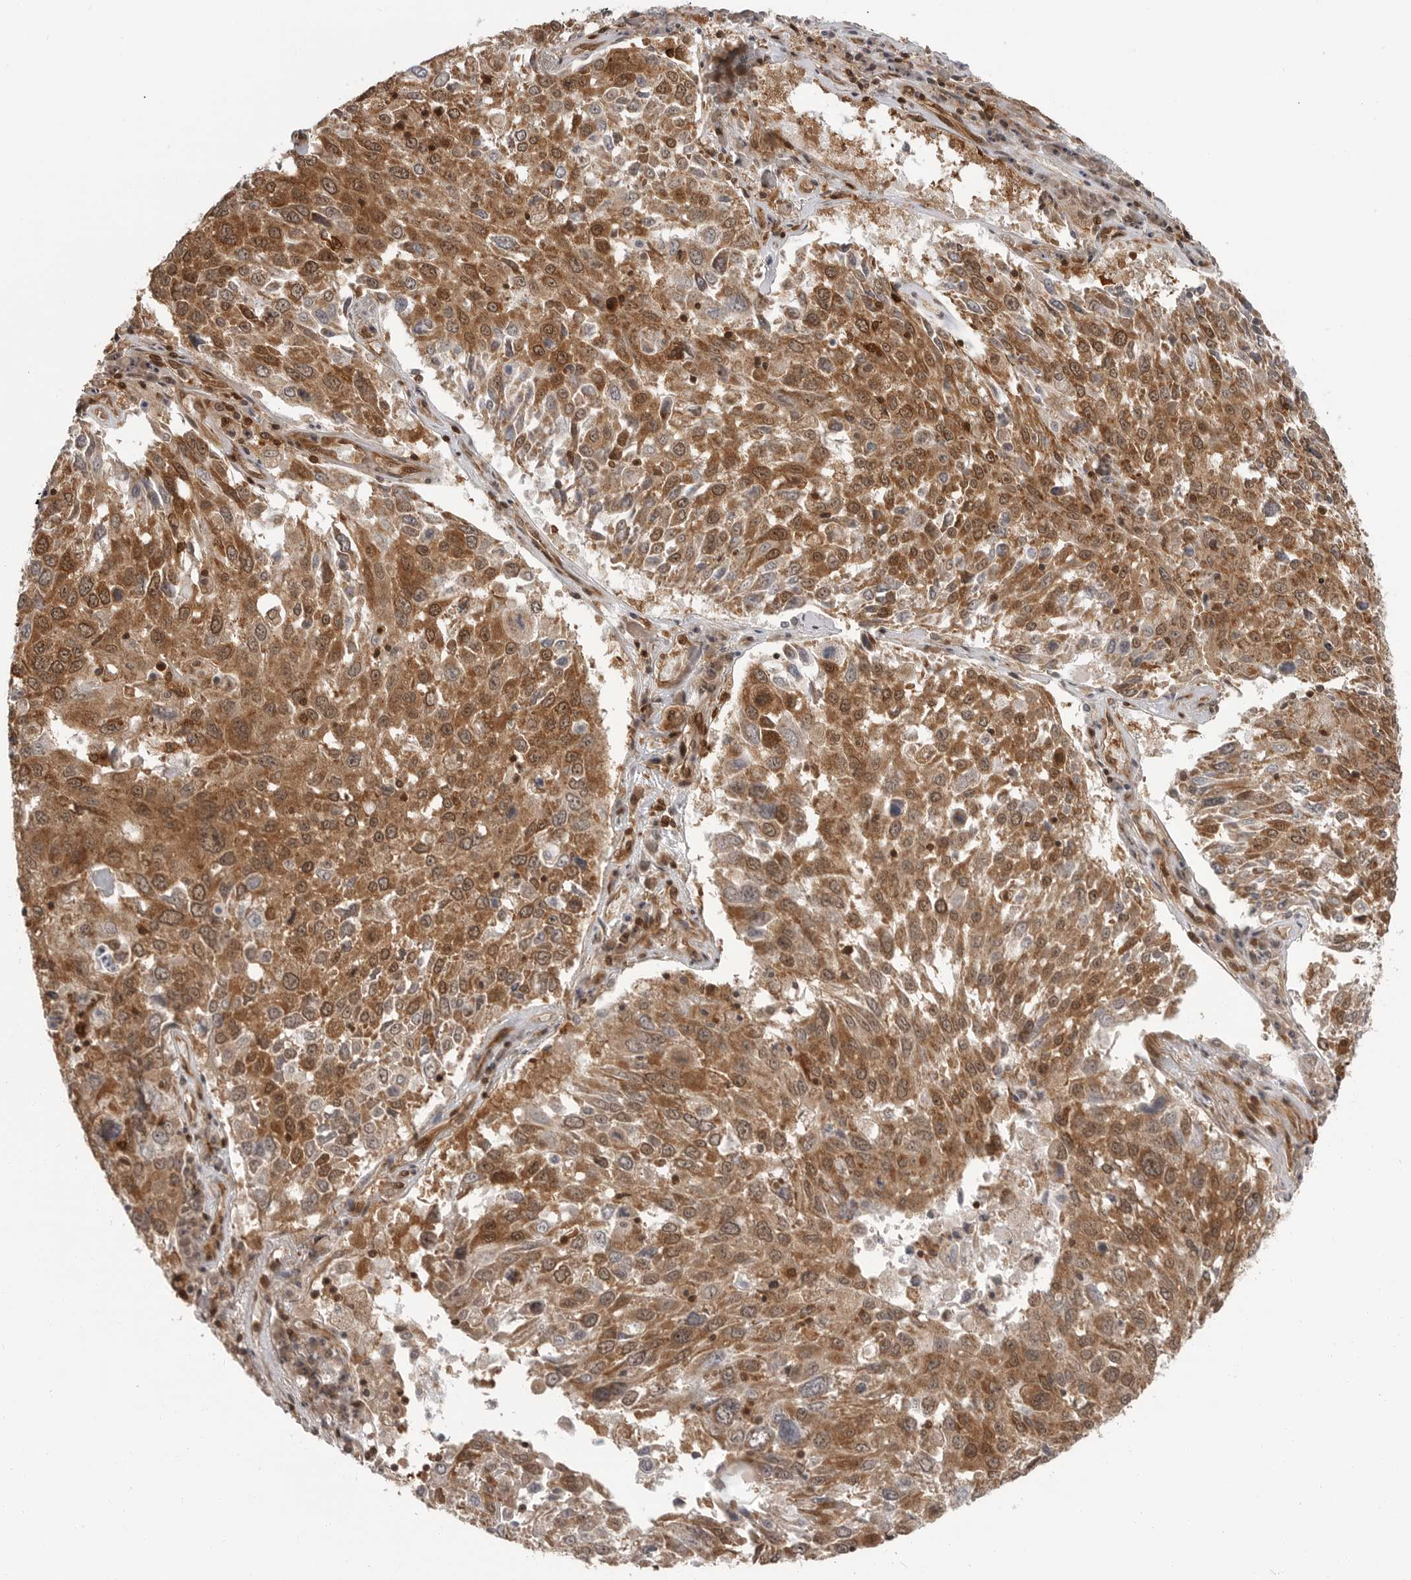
{"staining": {"intensity": "strong", "quantity": ">75%", "location": "cytoplasmic/membranous,nuclear"}, "tissue": "lung cancer", "cell_type": "Tumor cells", "image_type": "cancer", "snomed": [{"axis": "morphology", "description": "Squamous cell carcinoma, NOS"}, {"axis": "topography", "description": "Lung"}], "caption": "The histopathology image displays a brown stain indicating the presence of a protein in the cytoplasmic/membranous and nuclear of tumor cells in squamous cell carcinoma (lung).", "gene": "SZRD1", "patient": {"sex": "male", "age": 65}}